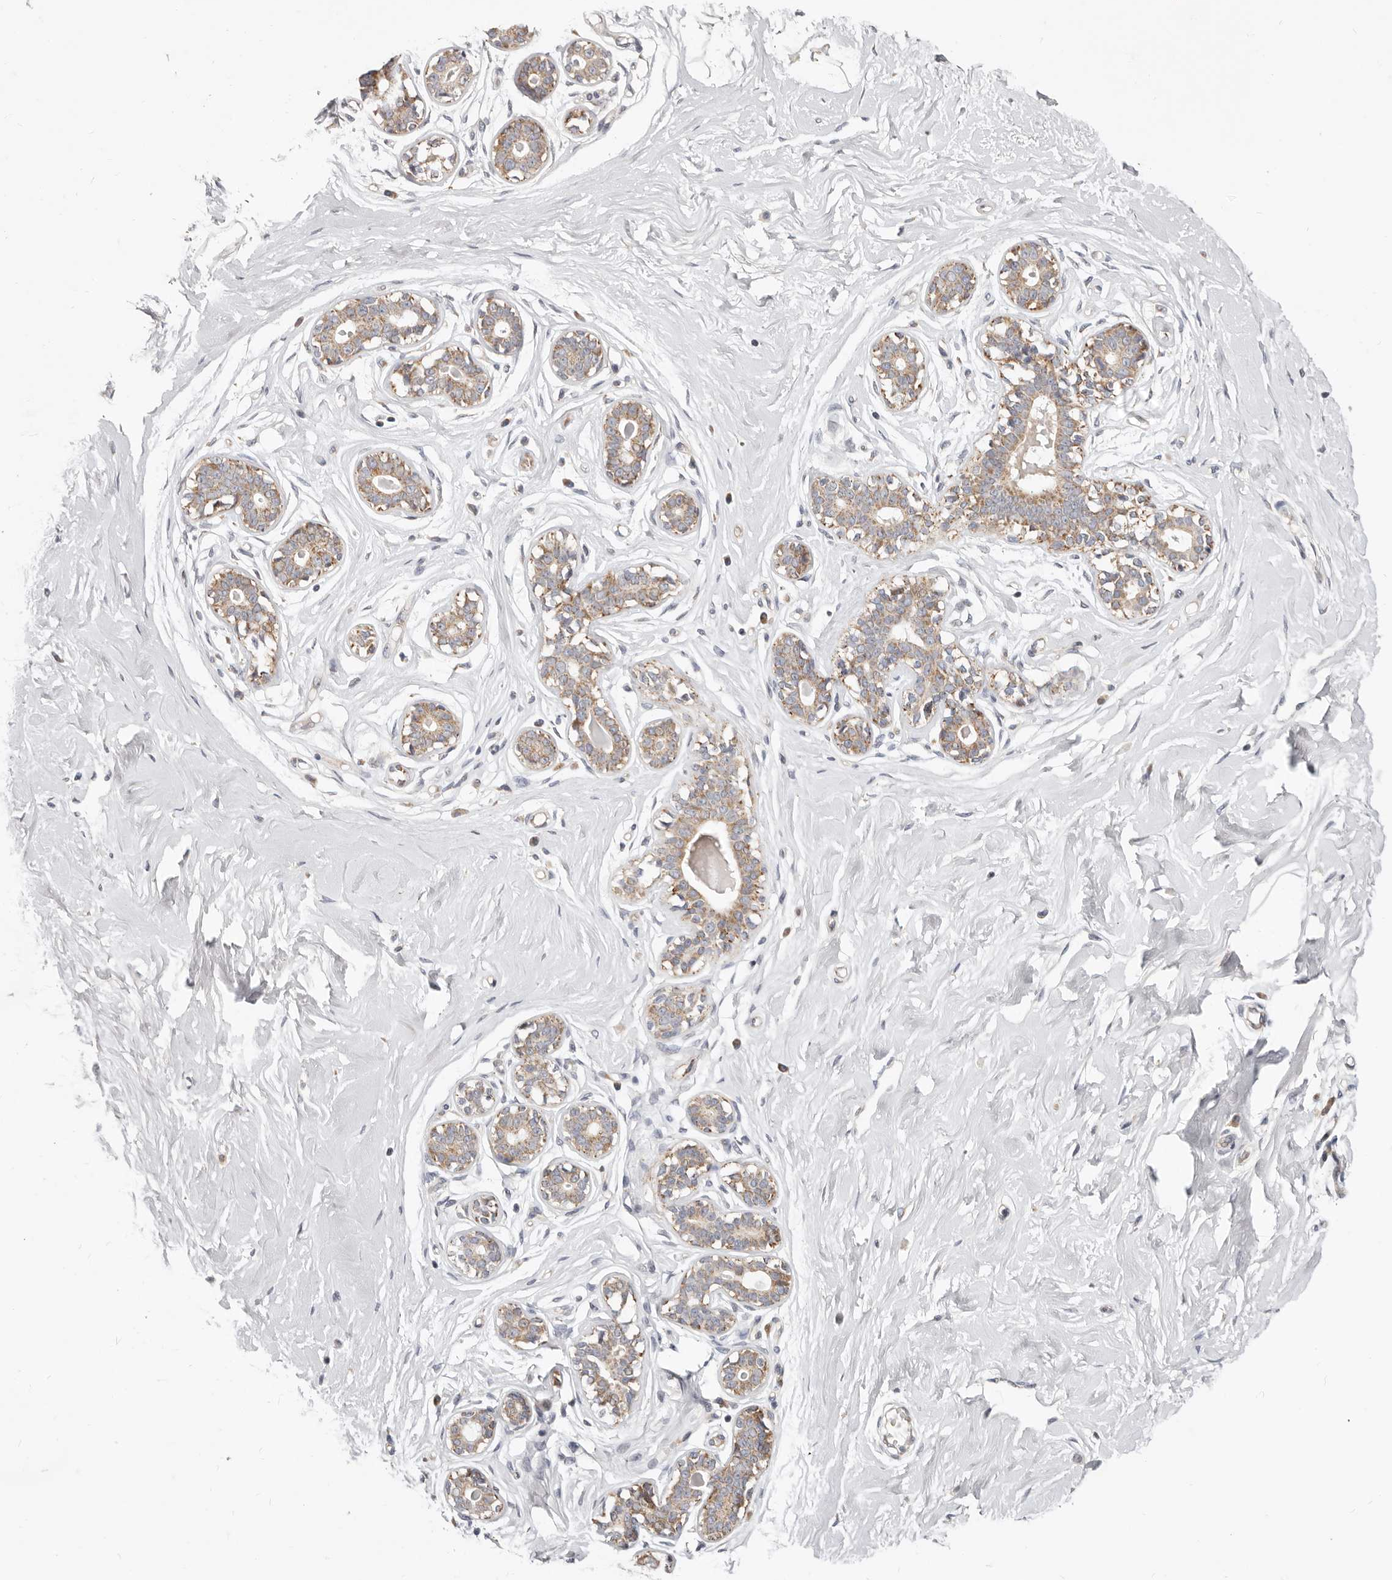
{"staining": {"intensity": "negative", "quantity": "none", "location": "none"}, "tissue": "breast", "cell_type": "Adipocytes", "image_type": "normal", "snomed": [{"axis": "morphology", "description": "Normal tissue, NOS"}, {"axis": "morphology", "description": "Adenoma, NOS"}, {"axis": "topography", "description": "Breast"}], "caption": "DAB immunohistochemical staining of unremarkable human breast shows no significant expression in adipocytes.", "gene": "TOR3A", "patient": {"sex": "female", "age": 23}}